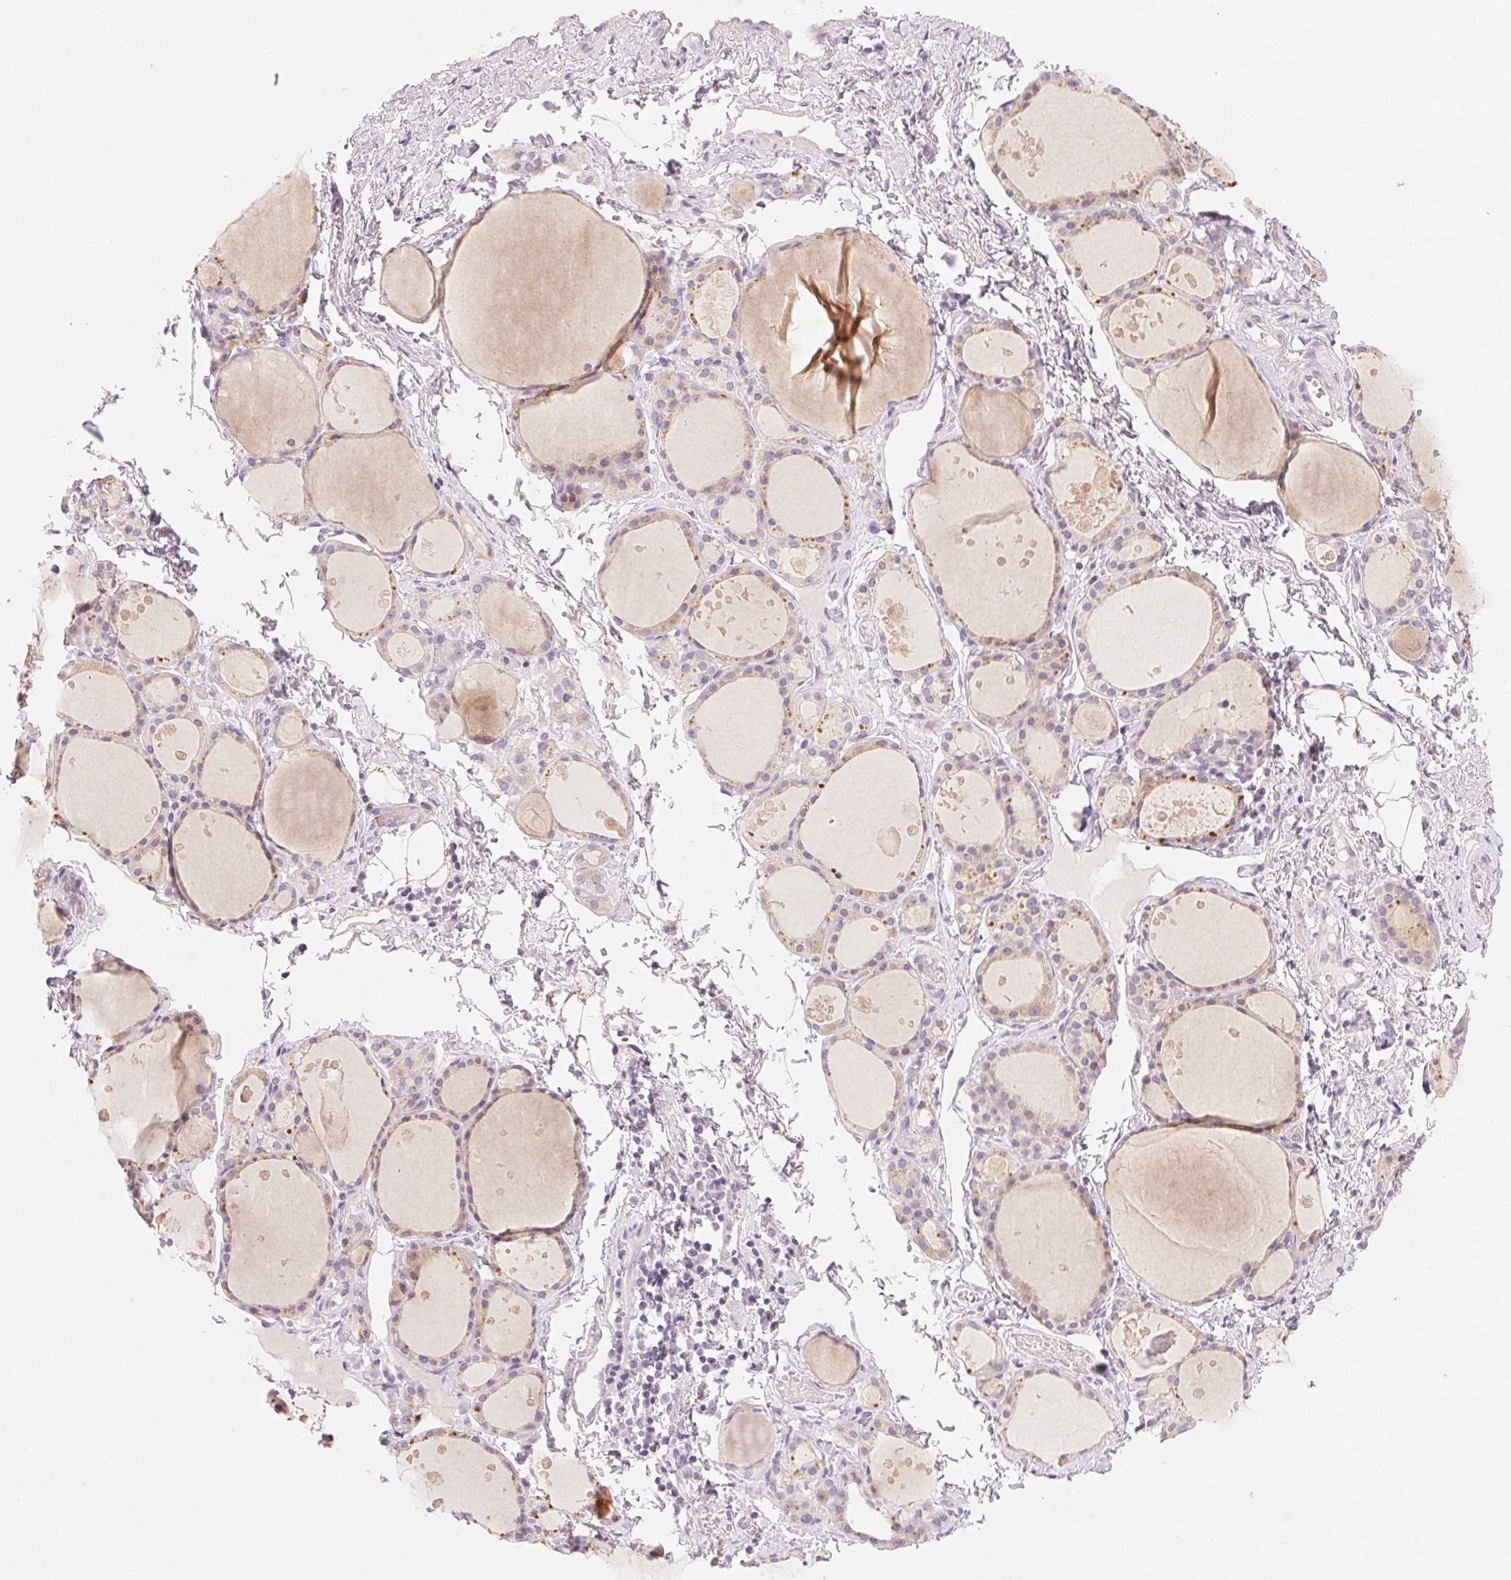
{"staining": {"intensity": "weak", "quantity": "25%-75%", "location": "cytoplasmic/membranous"}, "tissue": "thyroid gland", "cell_type": "Glandular cells", "image_type": "normal", "snomed": [{"axis": "morphology", "description": "Normal tissue, NOS"}, {"axis": "topography", "description": "Thyroid gland"}], "caption": "About 25%-75% of glandular cells in unremarkable human thyroid gland exhibit weak cytoplasmic/membranous protein expression as visualized by brown immunohistochemical staining.", "gene": "MYBL1", "patient": {"sex": "male", "age": 68}}